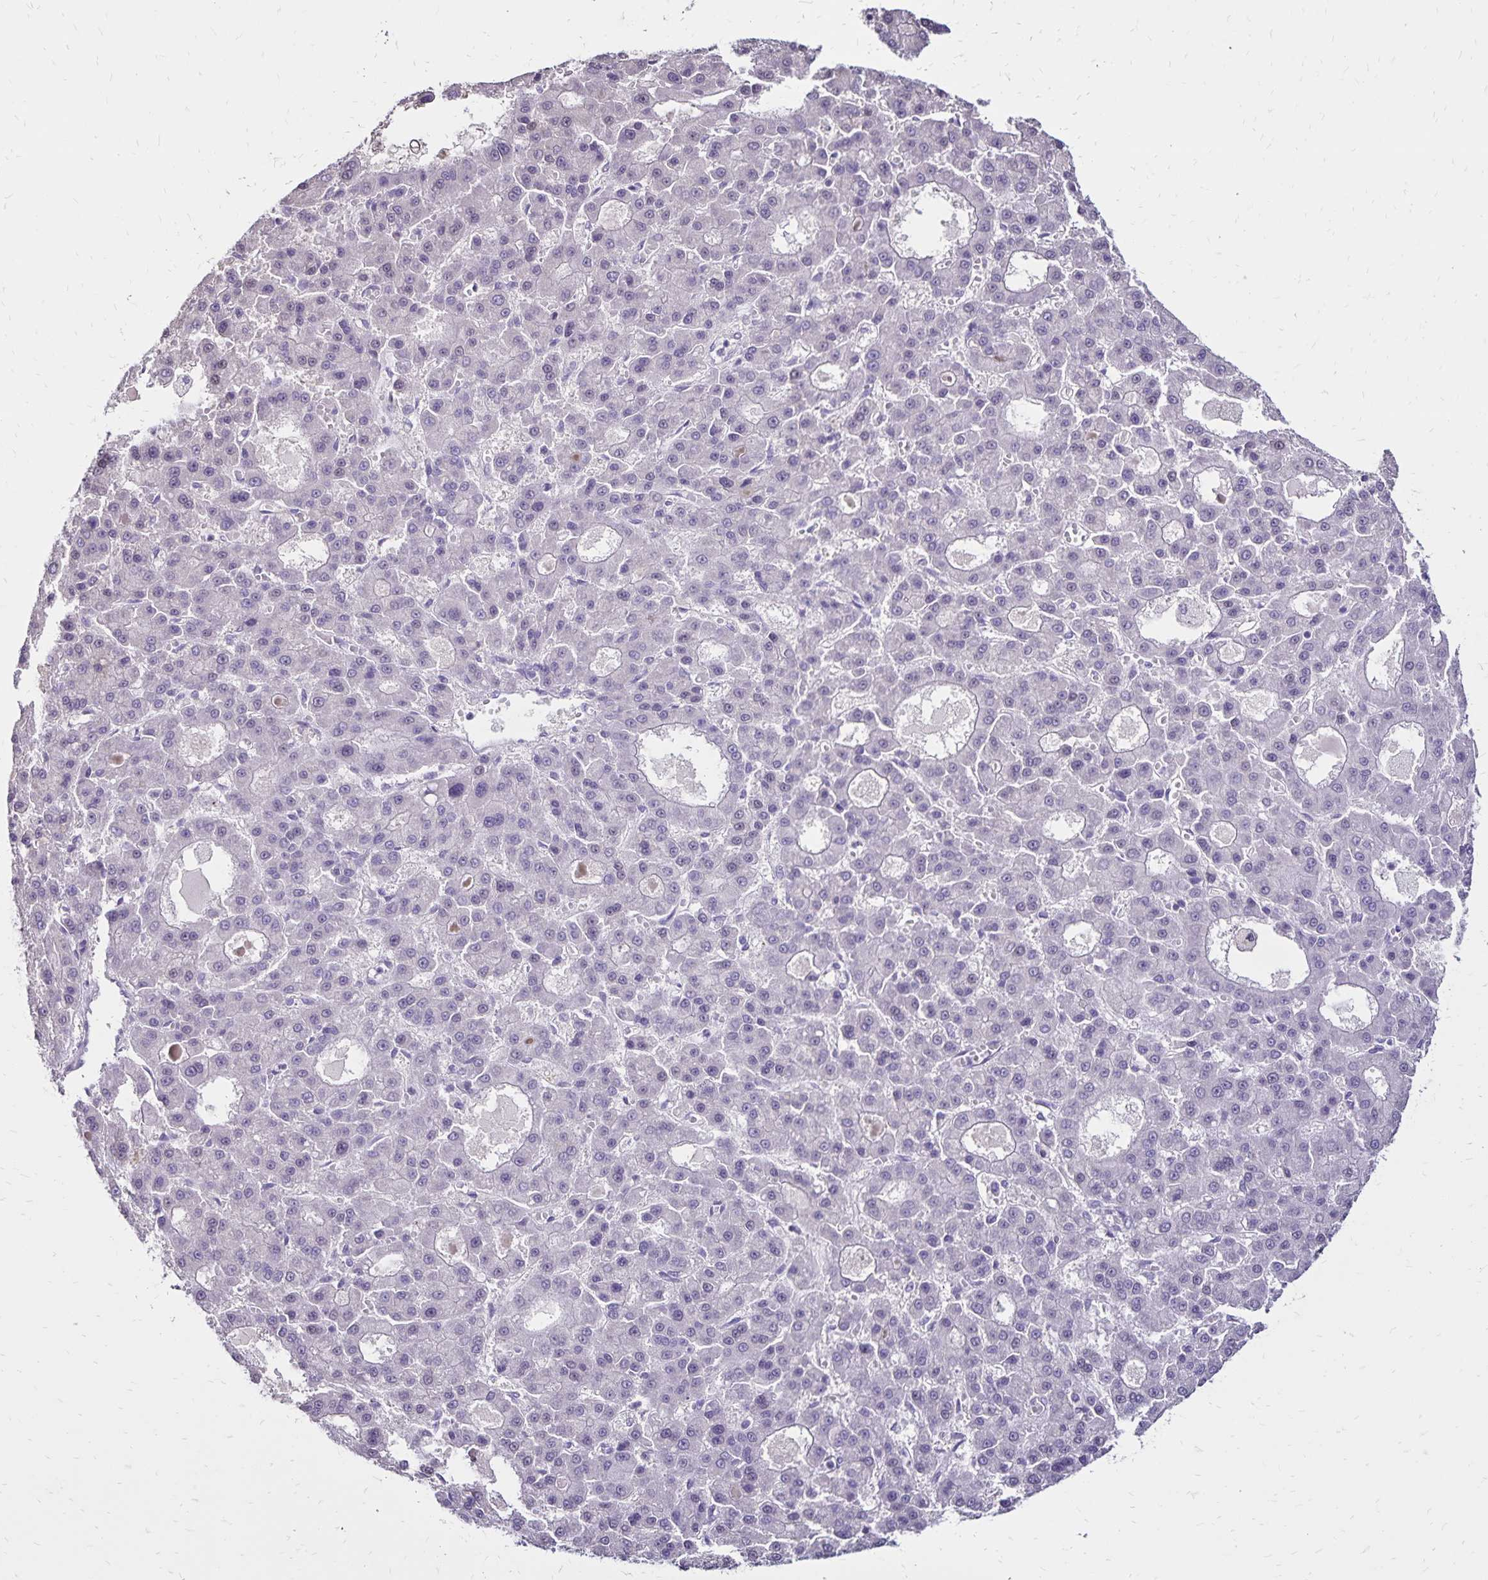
{"staining": {"intensity": "negative", "quantity": "none", "location": "none"}, "tissue": "liver cancer", "cell_type": "Tumor cells", "image_type": "cancer", "snomed": [{"axis": "morphology", "description": "Carcinoma, Hepatocellular, NOS"}, {"axis": "topography", "description": "Liver"}], "caption": "Immunohistochemical staining of hepatocellular carcinoma (liver) demonstrates no significant positivity in tumor cells.", "gene": "SH3GL3", "patient": {"sex": "male", "age": 70}}